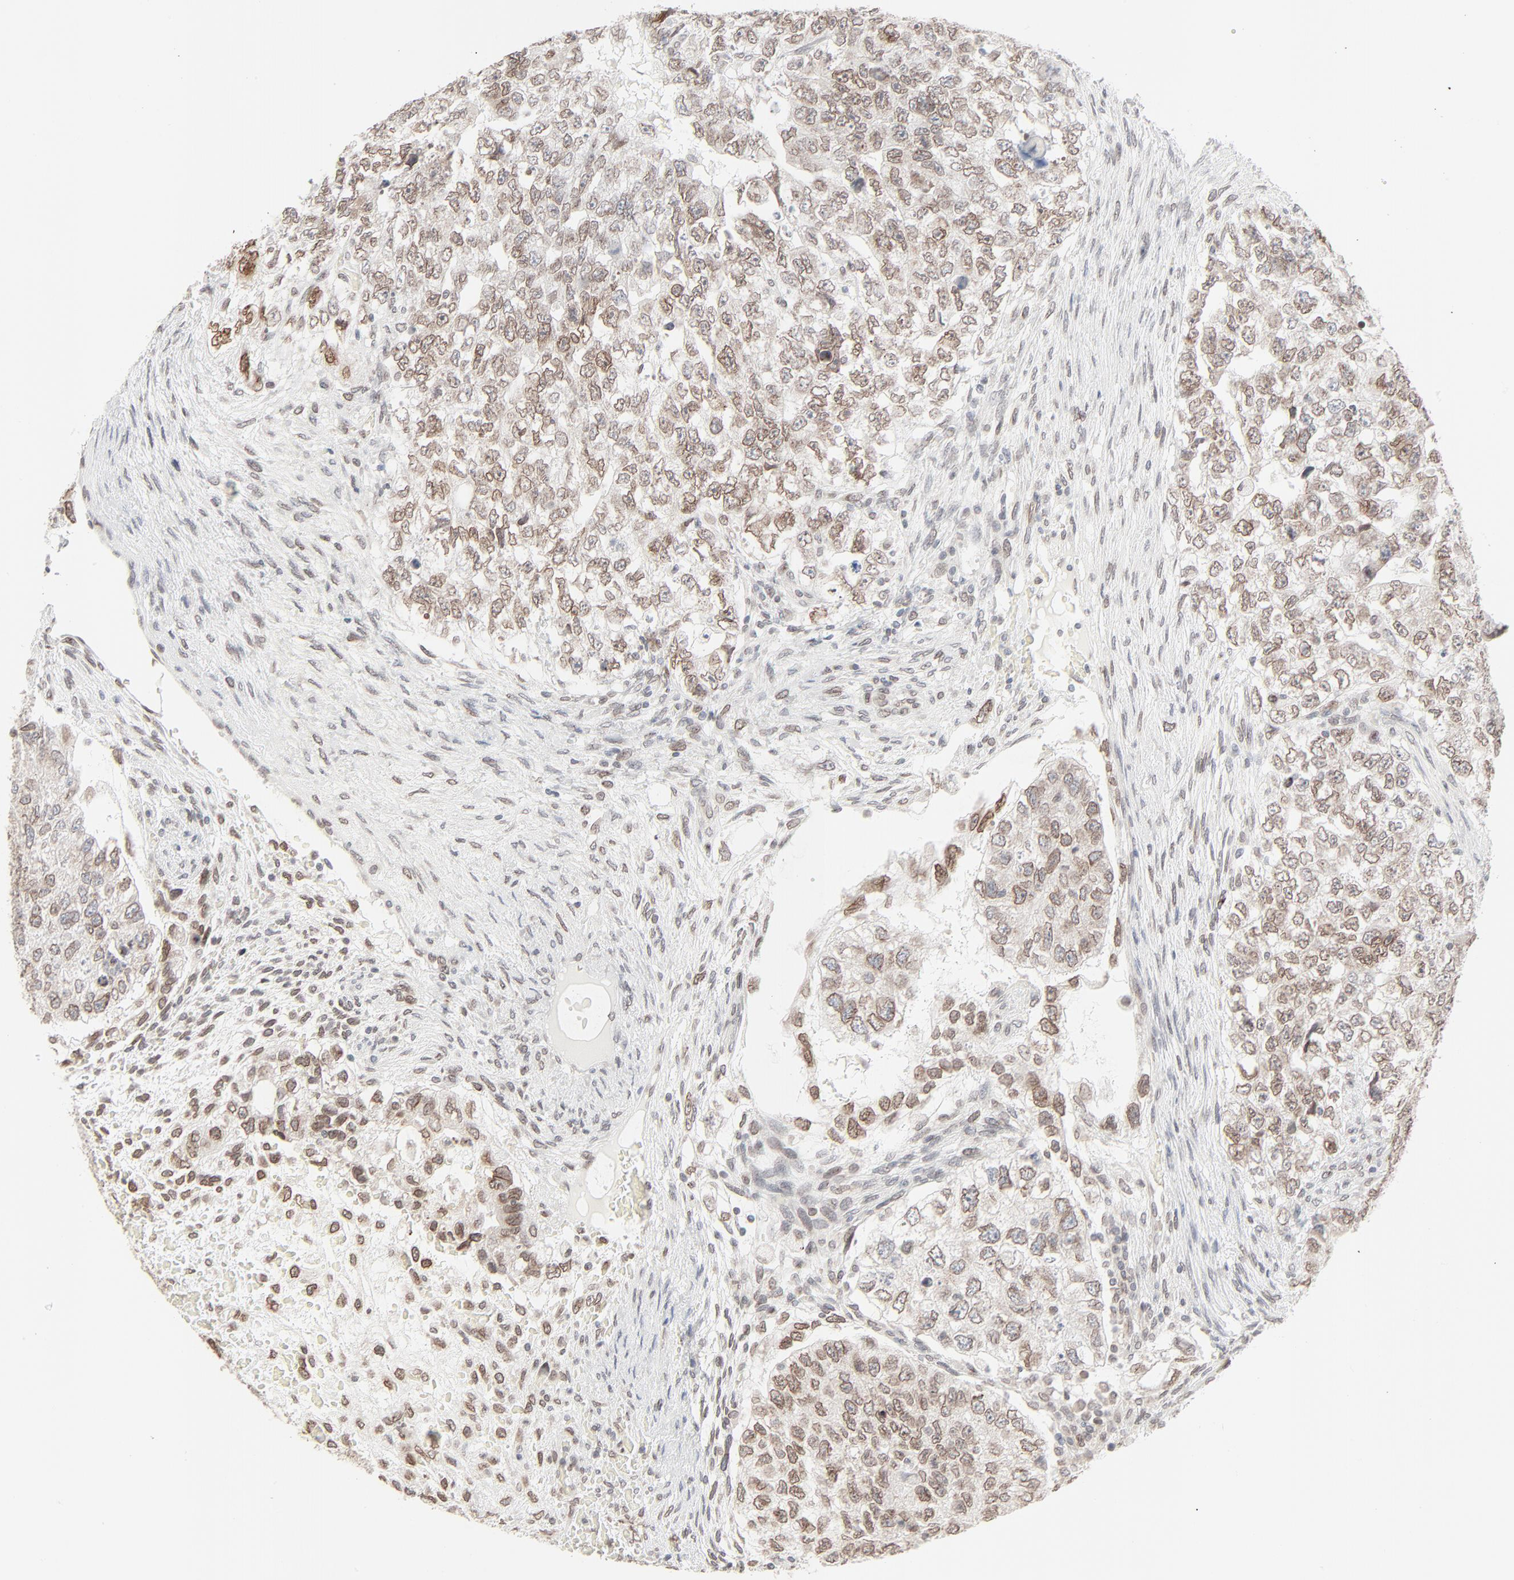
{"staining": {"intensity": "weak", "quantity": "25%-75%", "location": "cytoplasmic/membranous,nuclear"}, "tissue": "testis cancer", "cell_type": "Tumor cells", "image_type": "cancer", "snomed": [{"axis": "morphology", "description": "Carcinoma, Embryonal, NOS"}, {"axis": "topography", "description": "Testis"}], "caption": "Protein analysis of testis cancer (embryonal carcinoma) tissue reveals weak cytoplasmic/membranous and nuclear staining in approximately 25%-75% of tumor cells.", "gene": "MAD1L1", "patient": {"sex": "male", "age": 36}}